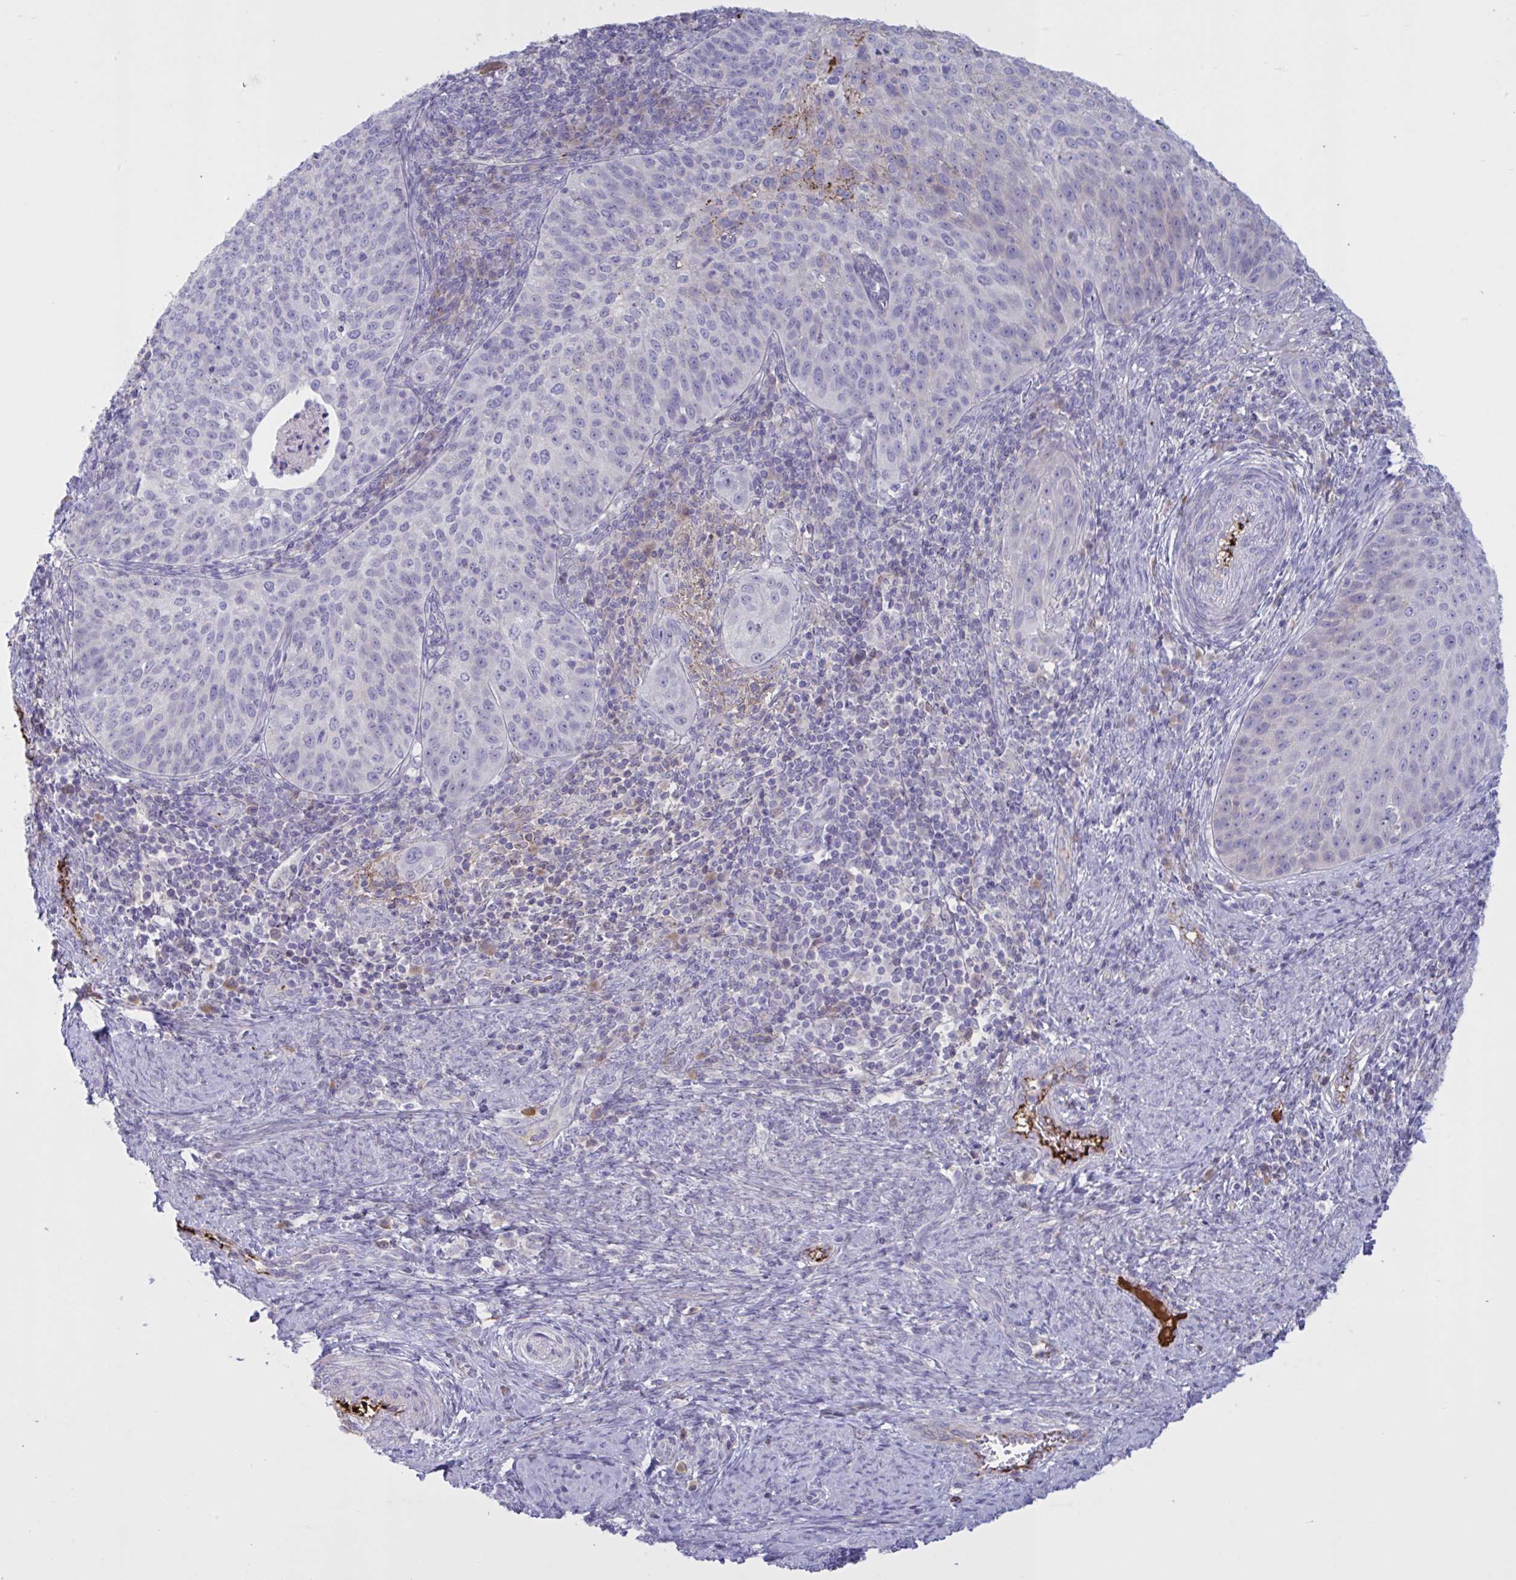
{"staining": {"intensity": "negative", "quantity": "none", "location": "none"}, "tissue": "cervical cancer", "cell_type": "Tumor cells", "image_type": "cancer", "snomed": [{"axis": "morphology", "description": "Squamous cell carcinoma, NOS"}, {"axis": "topography", "description": "Cervix"}], "caption": "Immunohistochemistry image of neoplastic tissue: human cervical squamous cell carcinoma stained with DAB reveals no significant protein expression in tumor cells. (DAB immunohistochemistry (IHC), high magnification).", "gene": "IL1R1", "patient": {"sex": "female", "age": 30}}